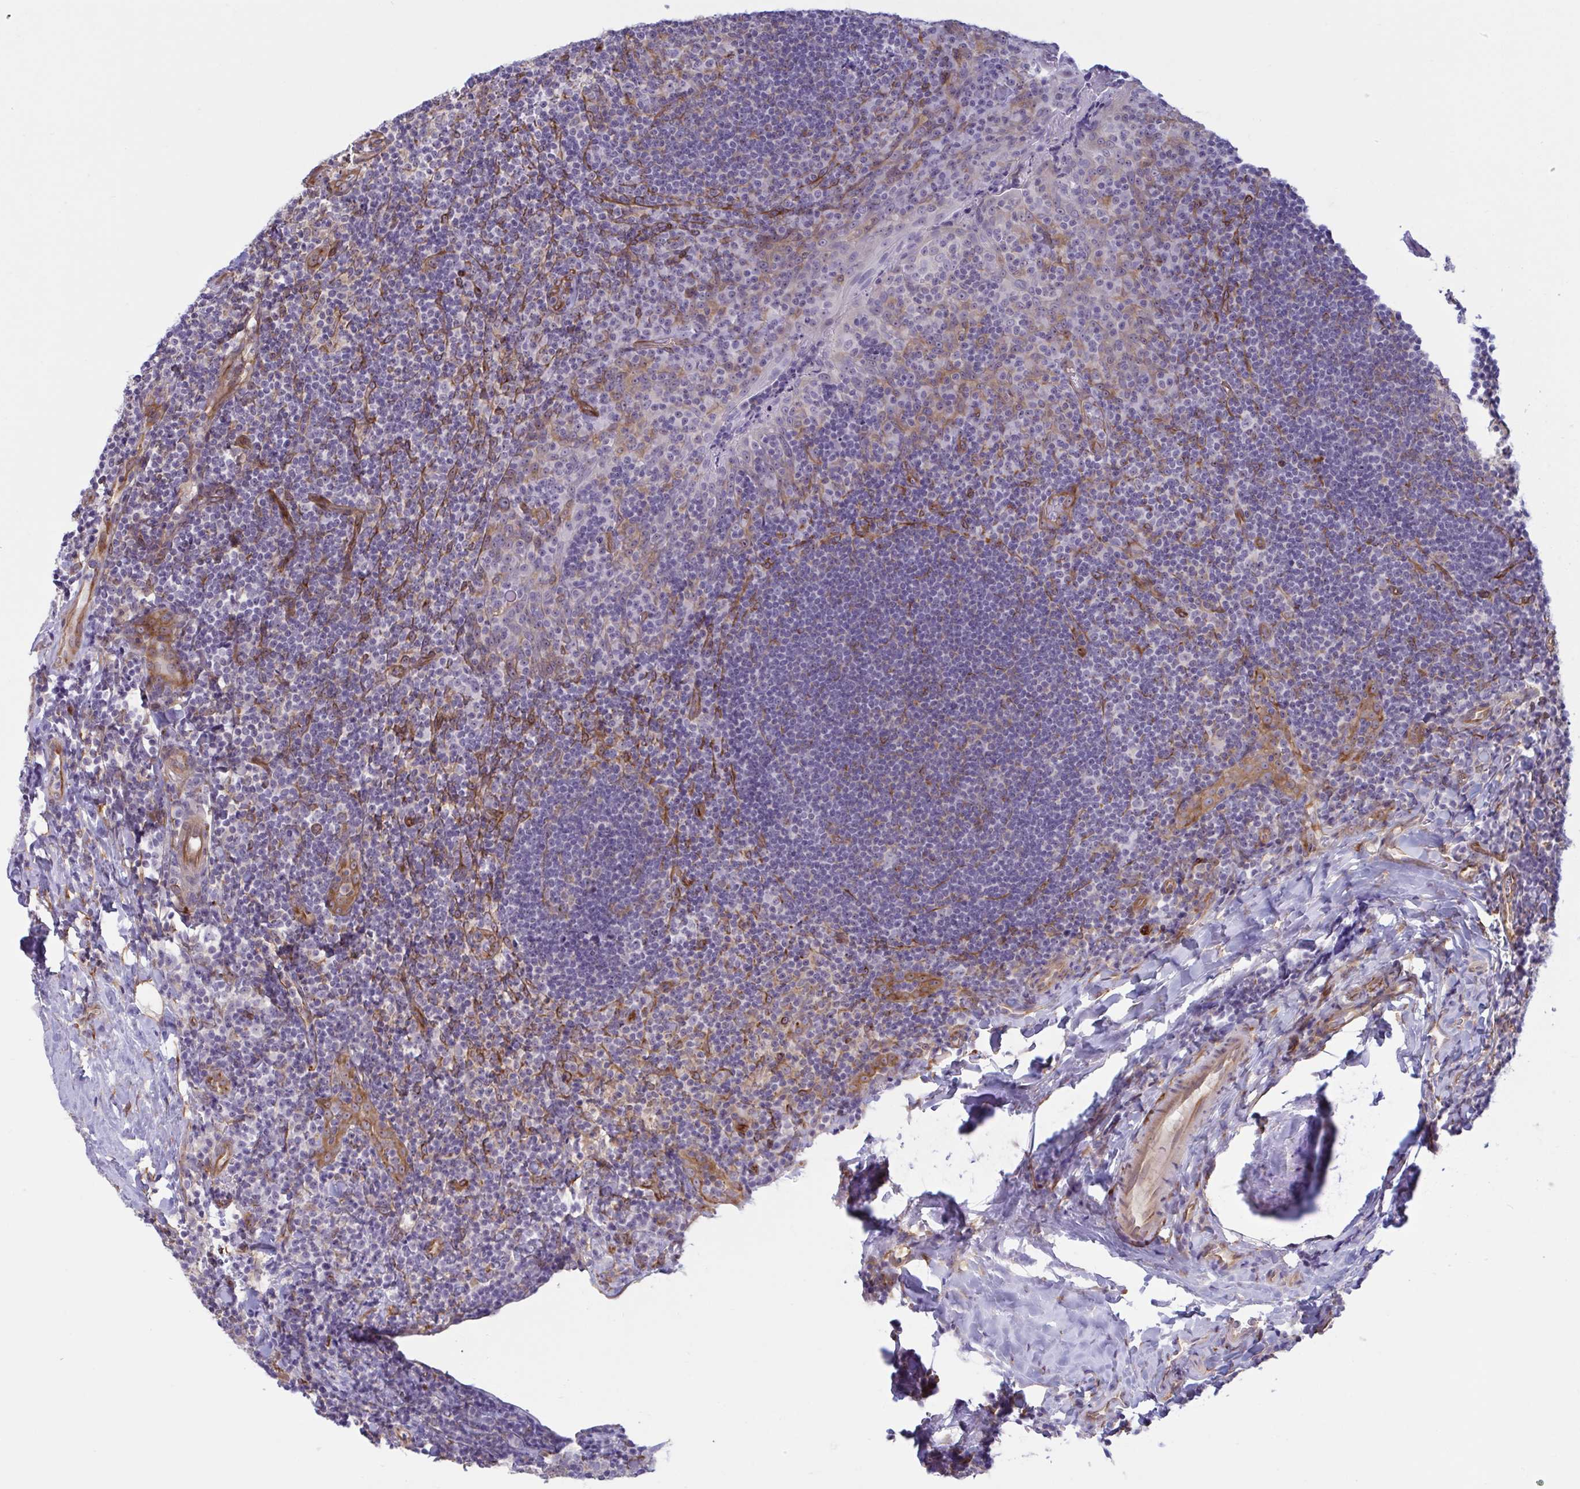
{"staining": {"intensity": "moderate", "quantity": "<25%", "location": "cytoplasmic/membranous"}, "tissue": "tonsil", "cell_type": "Germinal center cells", "image_type": "normal", "snomed": [{"axis": "morphology", "description": "Normal tissue, NOS"}, {"axis": "topography", "description": "Tonsil"}], "caption": "An immunohistochemistry (IHC) image of normal tissue is shown. Protein staining in brown highlights moderate cytoplasmic/membranous positivity in tonsil within germinal center cells. Immunohistochemistry stains the protein in brown and the nuclei are stained blue.", "gene": "PRRT4", "patient": {"sex": "male", "age": 17}}